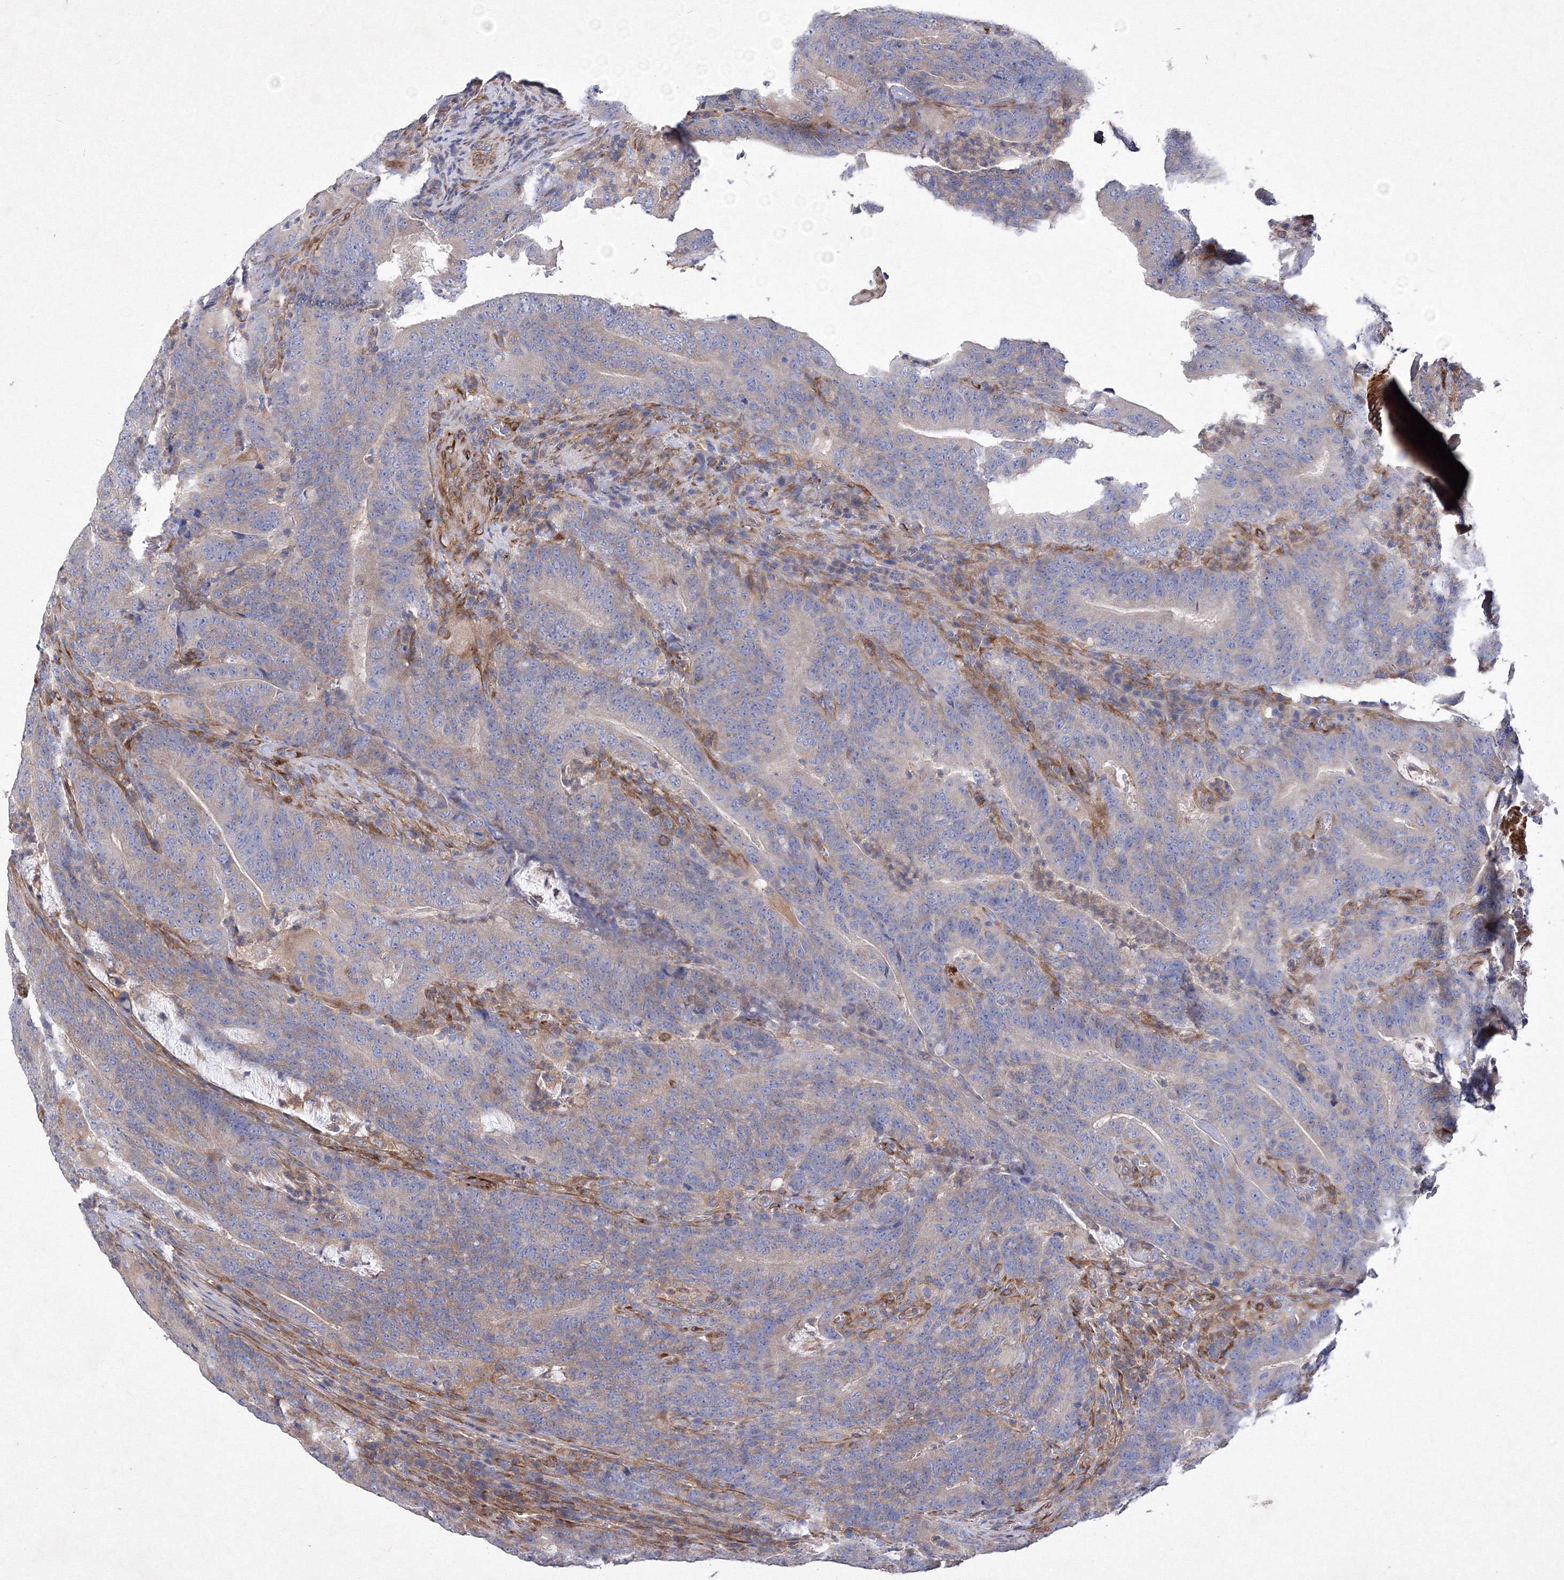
{"staining": {"intensity": "negative", "quantity": "none", "location": "none"}, "tissue": "colorectal cancer", "cell_type": "Tumor cells", "image_type": "cancer", "snomed": [{"axis": "morphology", "description": "Normal tissue, NOS"}, {"axis": "morphology", "description": "Adenocarcinoma, NOS"}, {"axis": "topography", "description": "Colon"}], "caption": "DAB immunohistochemical staining of human adenocarcinoma (colorectal) exhibits no significant positivity in tumor cells.", "gene": "SNX18", "patient": {"sex": "female", "age": 75}}